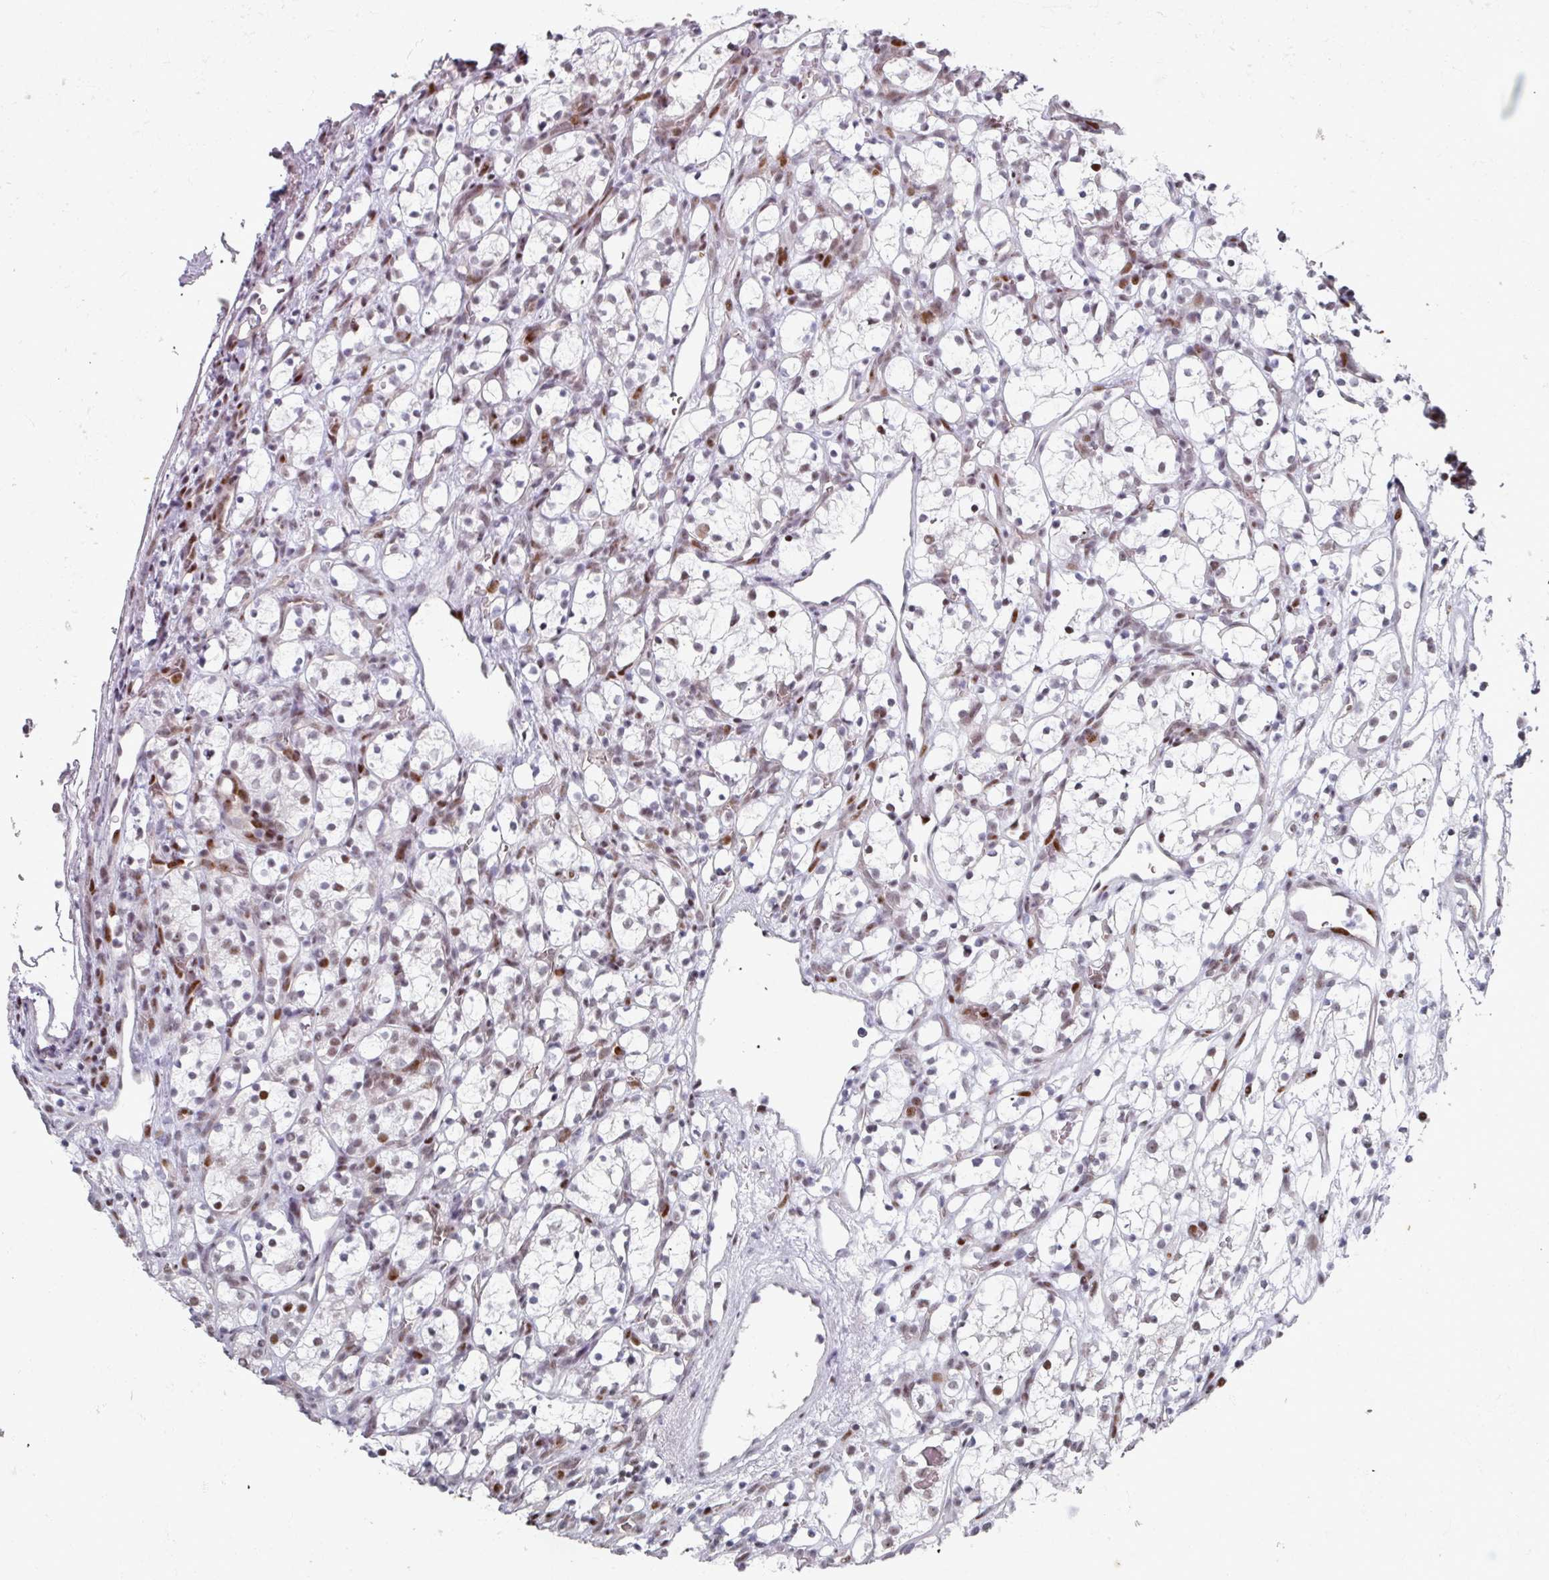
{"staining": {"intensity": "moderate", "quantity": "<25%", "location": "nuclear"}, "tissue": "renal cancer", "cell_type": "Tumor cells", "image_type": "cancer", "snomed": [{"axis": "morphology", "description": "Adenocarcinoma, NOS"}, {"axis": "topography", "description": "Kidney"}], "caption": "Human renal adenocarcinoma stained with a brown dye exhibits moderate nuclear positive staining in about <25% of tumor cells.", "gene": "SF3B5", "patient": {"sex": "female", "age": 69}}